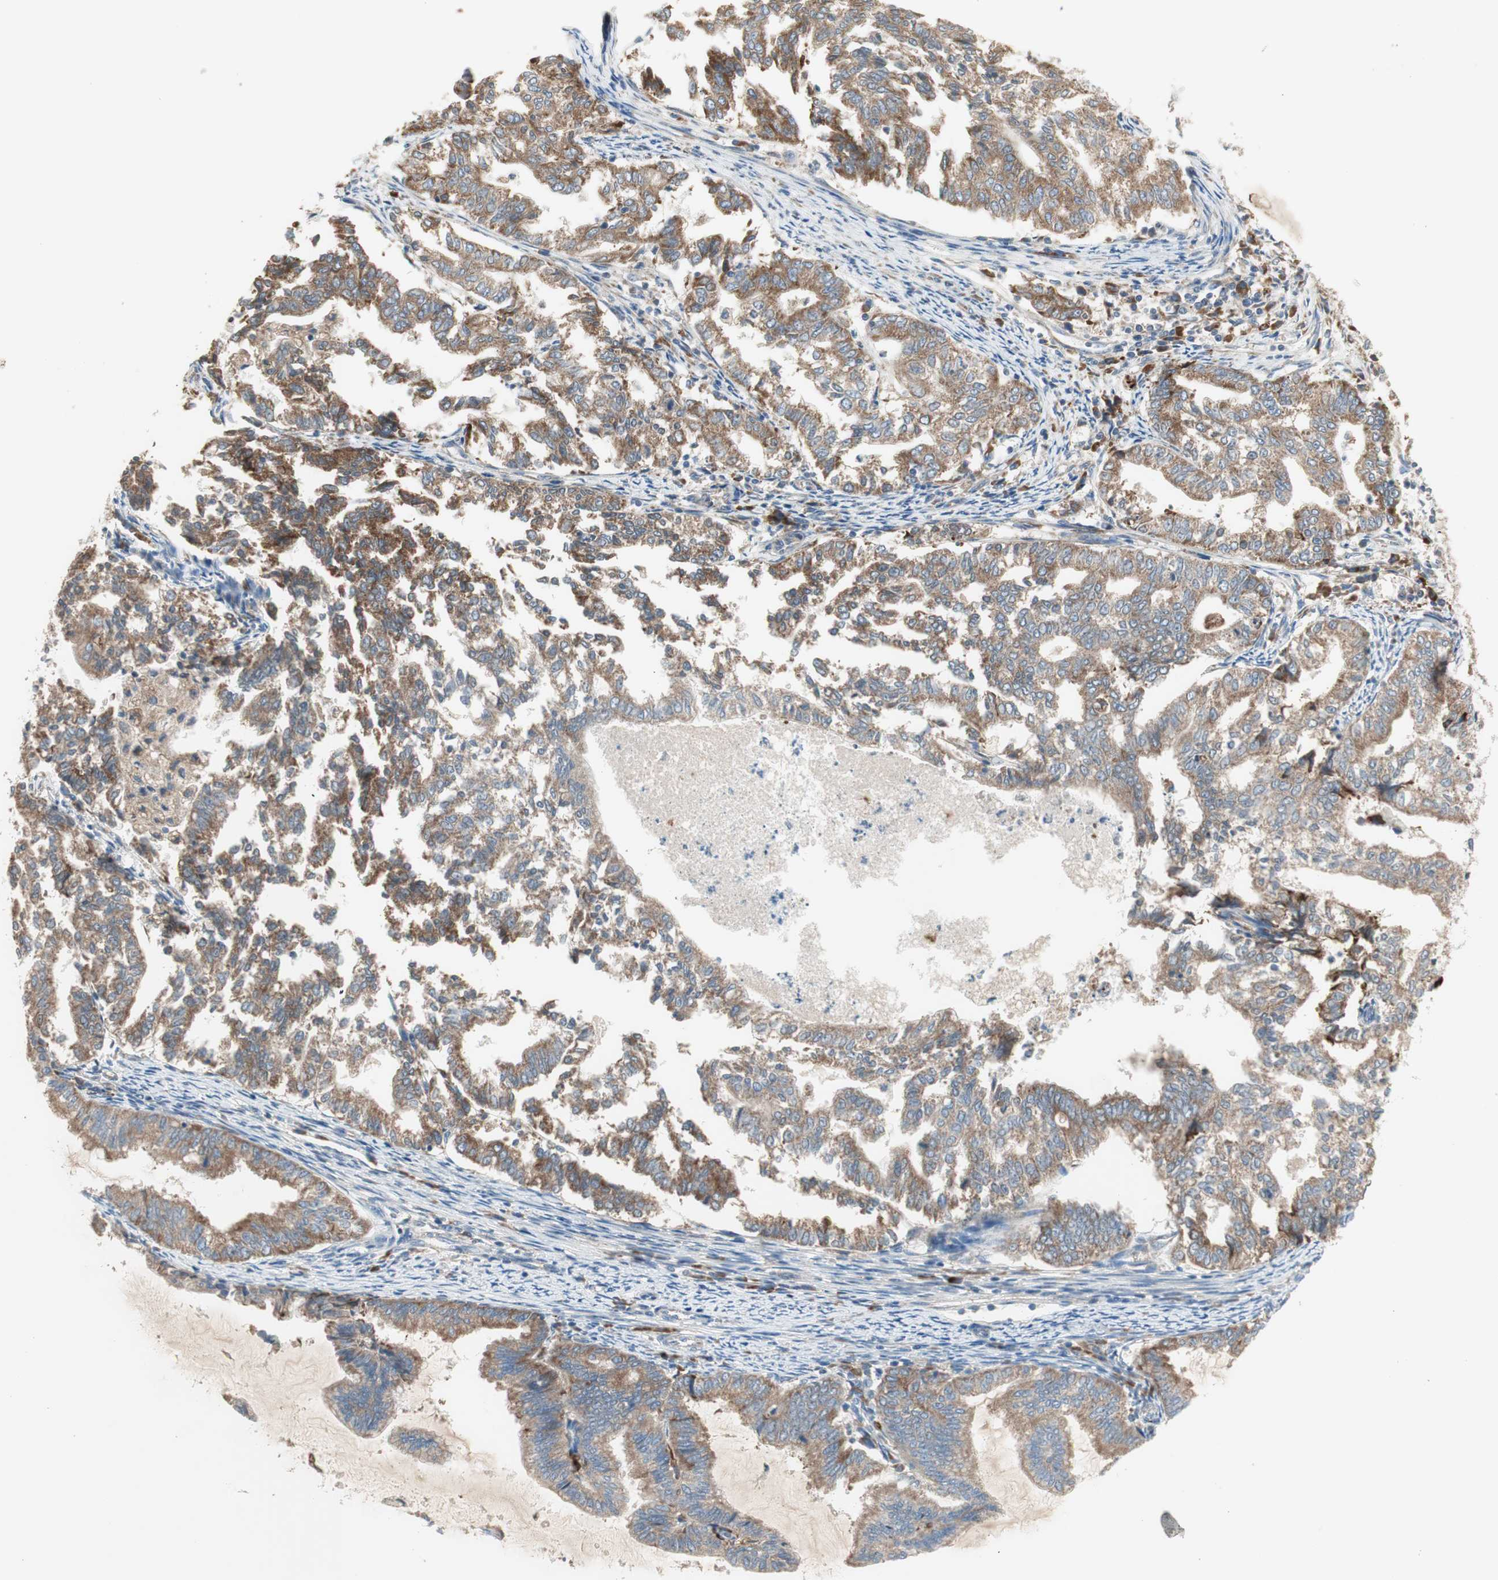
{"staining": {"intensity": "moderate", "quantity": ">75%", "location": "cytoplasmic/membranous"}, "tissue": "endometrial cancer", "cell_type": "Tumor cells", "image_type": "cancer", "snomed": [{"axis": "morphology", "description": "Adenocarcinoma, NOS"}, {"axis": "topography", "description": "Endometrium"}], "caption": "Immunohistochemistry (IHC) image of human endometrial adenocarcinoma stained for a protein (brown), which shows medium levels of moderate cytoplasmic/membranous expression in about >75% of tumor cells.", "gene": "RPL23", "patient": {"sex": "female", "age": 79}}